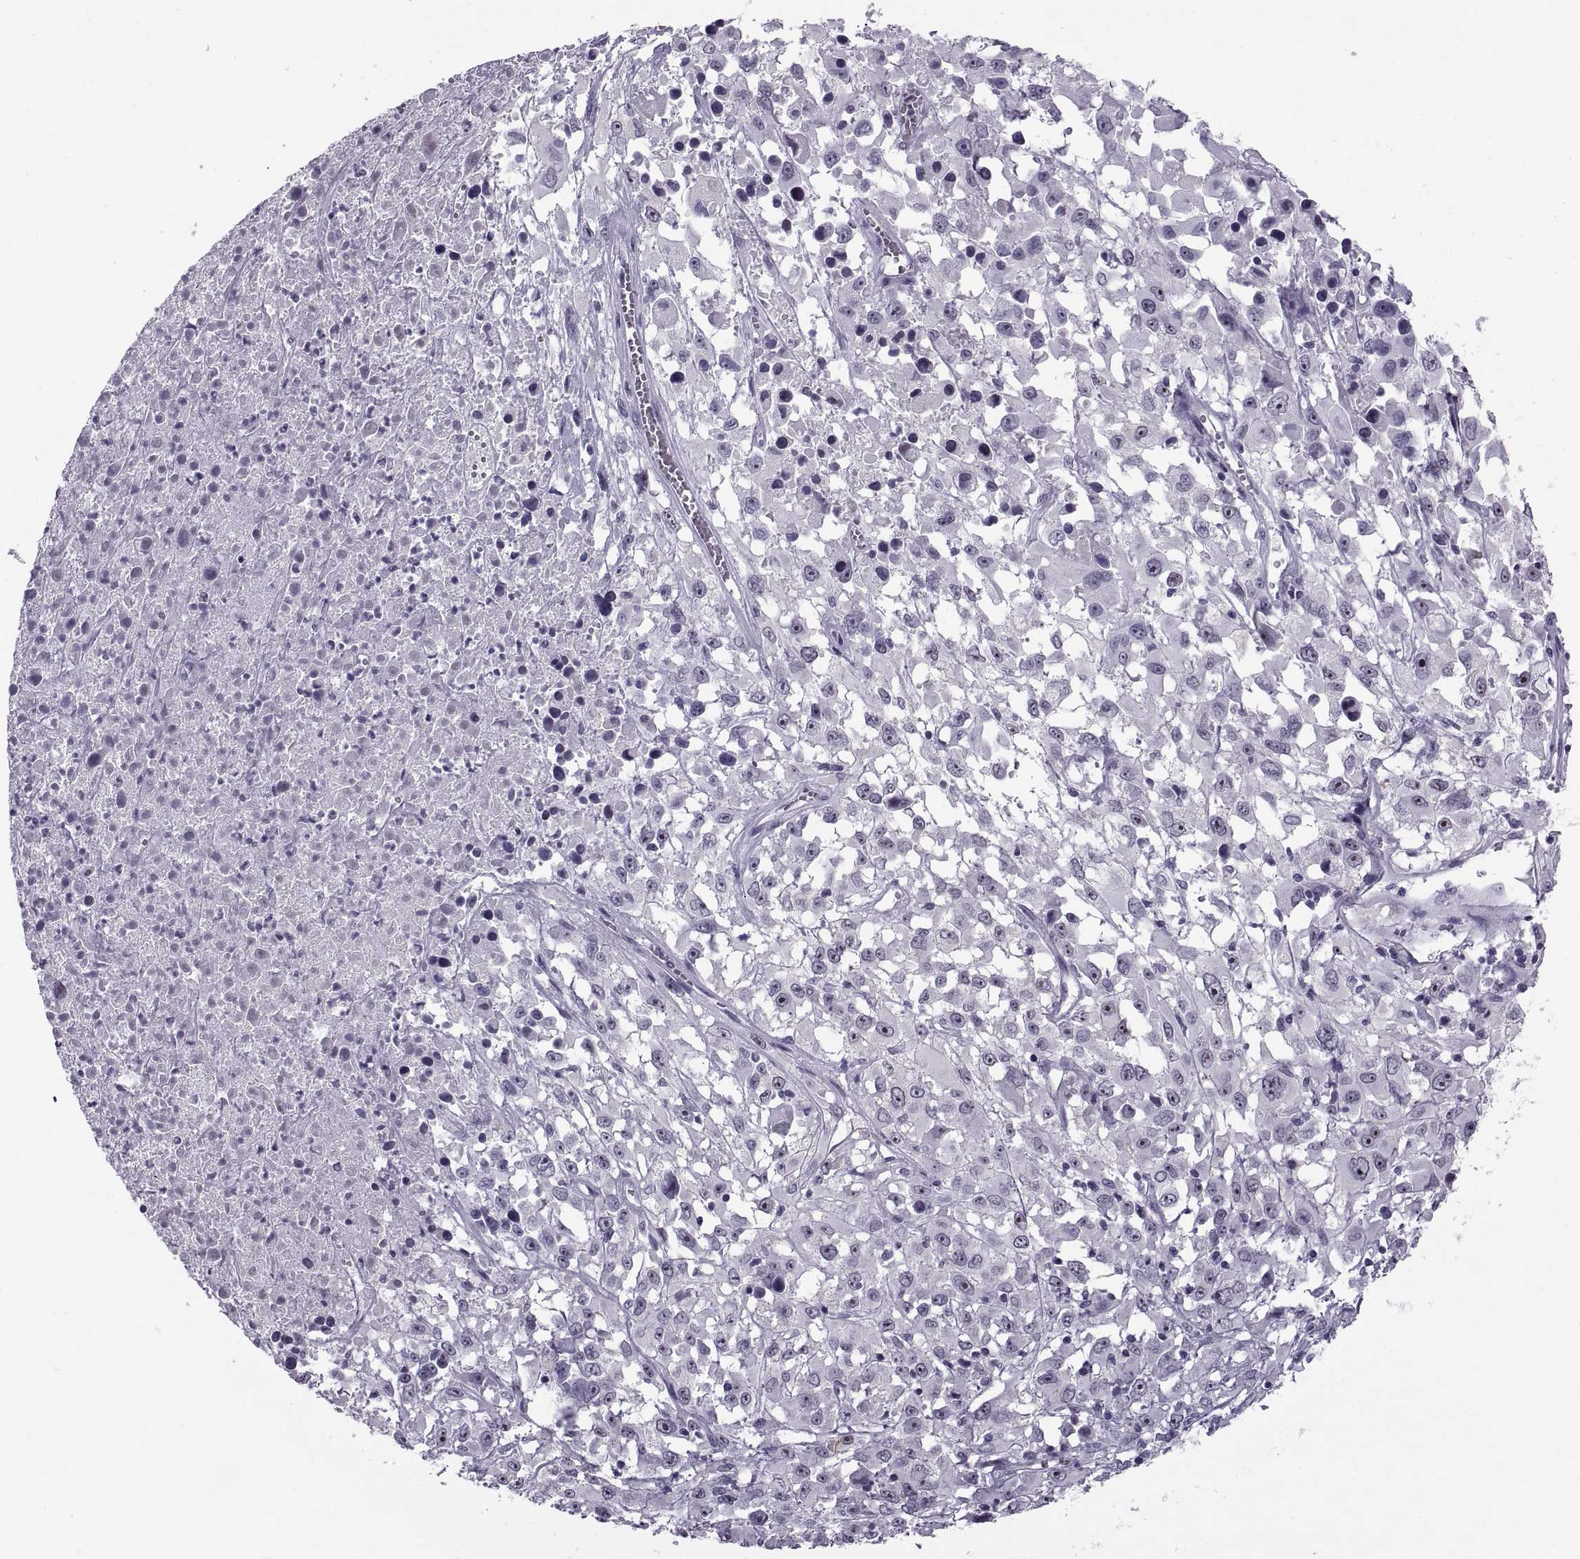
{"staining": {"intensity": "negative", "quantity": "none", "location": "none"}, "tissue": "melanoma", "cell_type": "Tumor cells", "image_type": "cancer", "snomed": [{"axis": "morphology", "description": "Malignant melanoma, Metastatic site"}, {"axis": "topography", "description": "Soft tissue"}], "caption": "Micrograph shows no protein expression in tumor cells of melanoma tissue. (DAB immunohistochemistry (IHC), high magnification).", "gene": "TBC1D3G", "patient": {"sex": "male", "age": 50}}